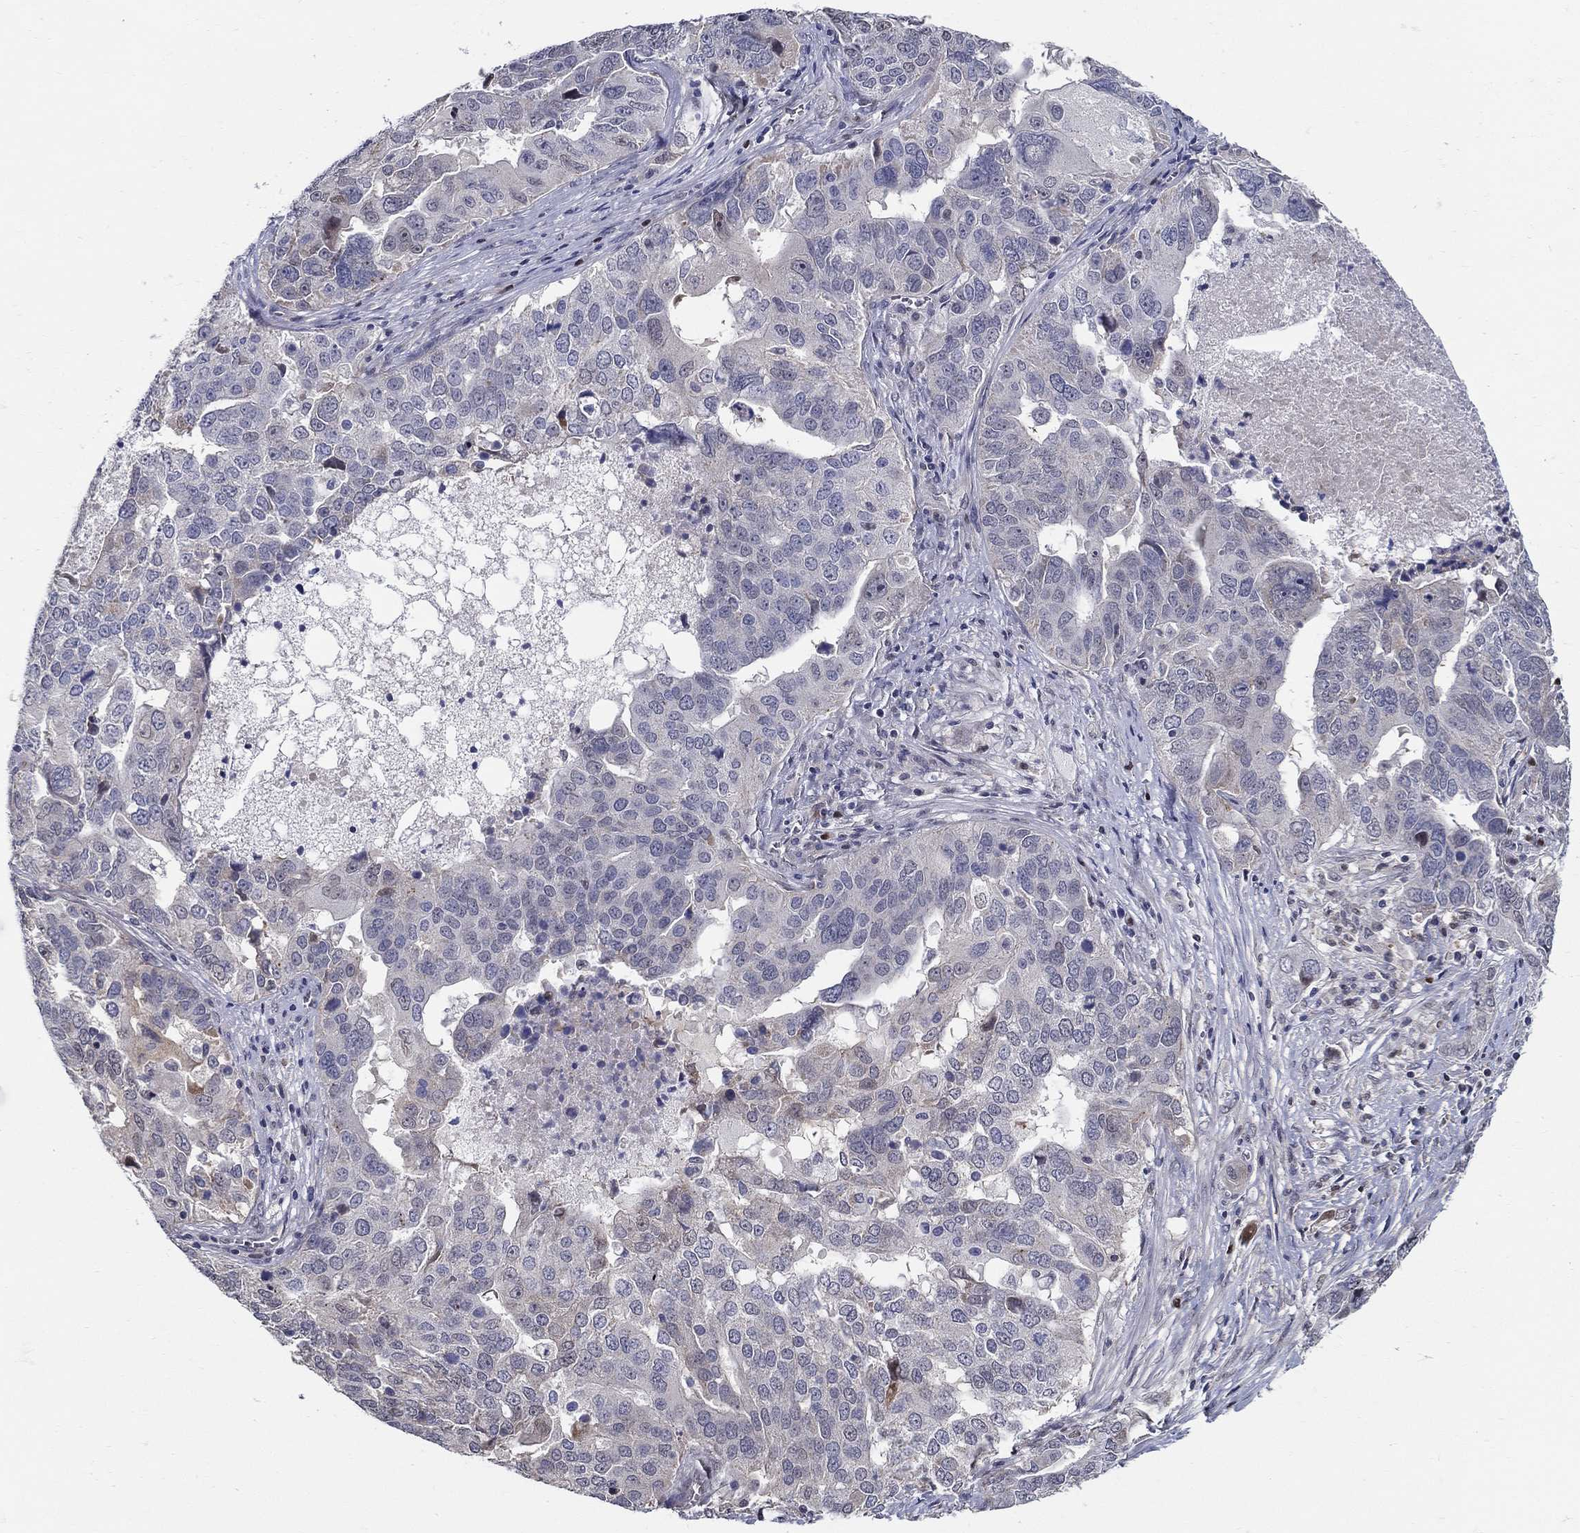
{"staining": {"intensity": "negative", "quantity": "none", "location": "none"}, "tissue": "ovarian cancer", "cell_type": "Tumor cells", "image_type": "cancer", "snomed": [{"axis": "morphology", "description": "Carcinoma, endometroid"}, {"axis": "topography", "description": "Soft tissue"}, {"axis": "topography", "description": "Ovary"}], "caption": "Protein analysis of endometroid carcinoma (ovarian) shows no significant positivity in tumor cells. (Stains: DAB (3,3'-diaminobenzidine) immunohistochemistry with hematoxylin counter stain, Microscopy: brightfield microscopy at high magnification).", "gene": "C16orf46", "patient": {"sex": "female", "age": 52}}